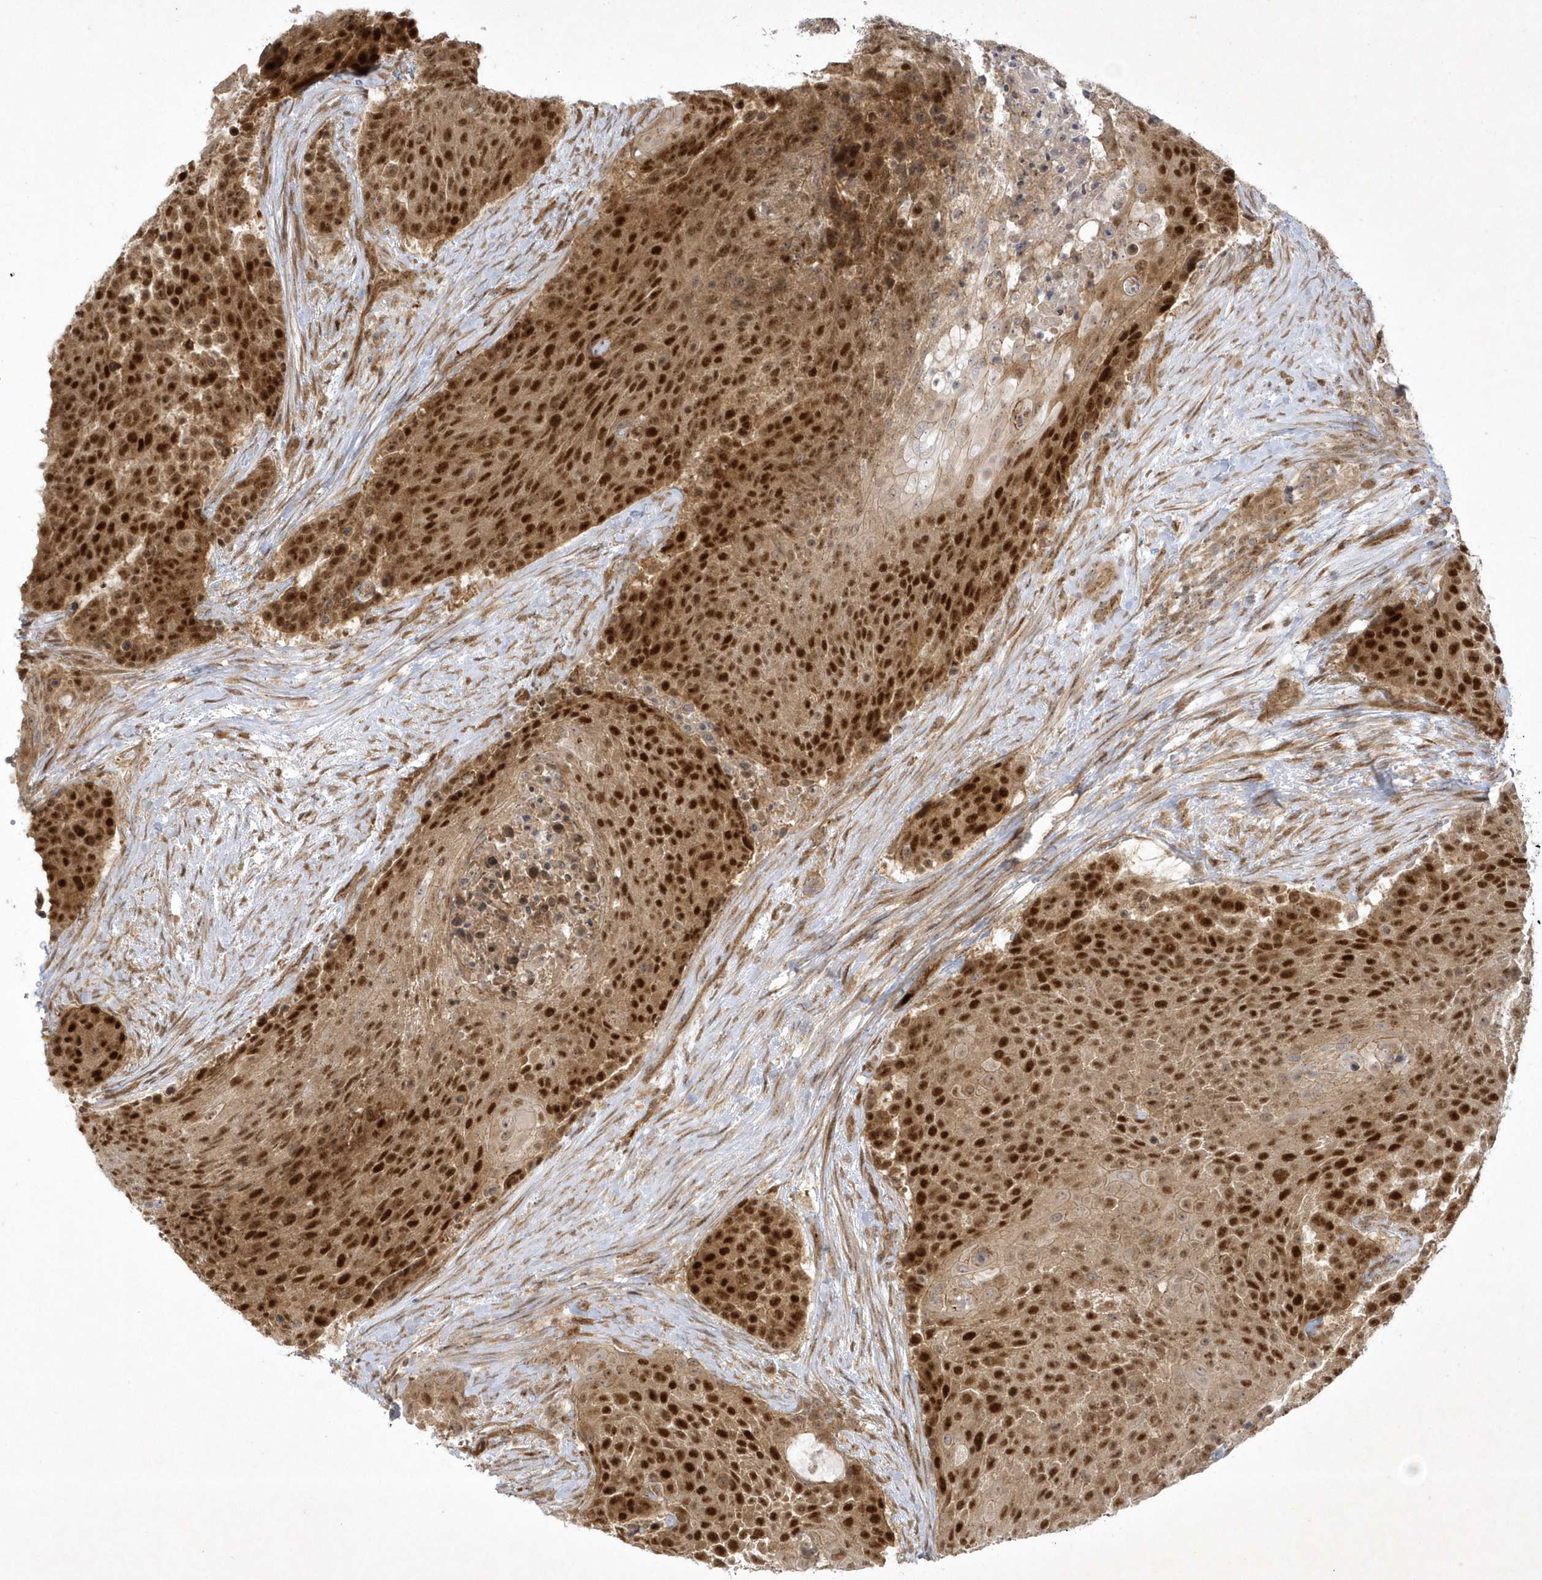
{"staining": {"intensity": "strong", "quantity": ">75%", "location": "cytoplasmic/membranous,nuclear"}, "tissue": "urothelial cancer", "cell_type": "Tumor cells", "image_type": "cancer", "snomed": [{"axis": "morphology", "description": "Urothelial carcinoma, High grade"}, {"axis": "topography", "description": "Urinary bladder"}], "caption": "Human urothelial carcinoma (high-grade) stained with a brown dye shows strong cytoplasmic/membranous and nuclear positive positivity in approximately >75% of tumor cells.", "gene": "NAF1", "patient": {"sex": "female", "age": 63}}